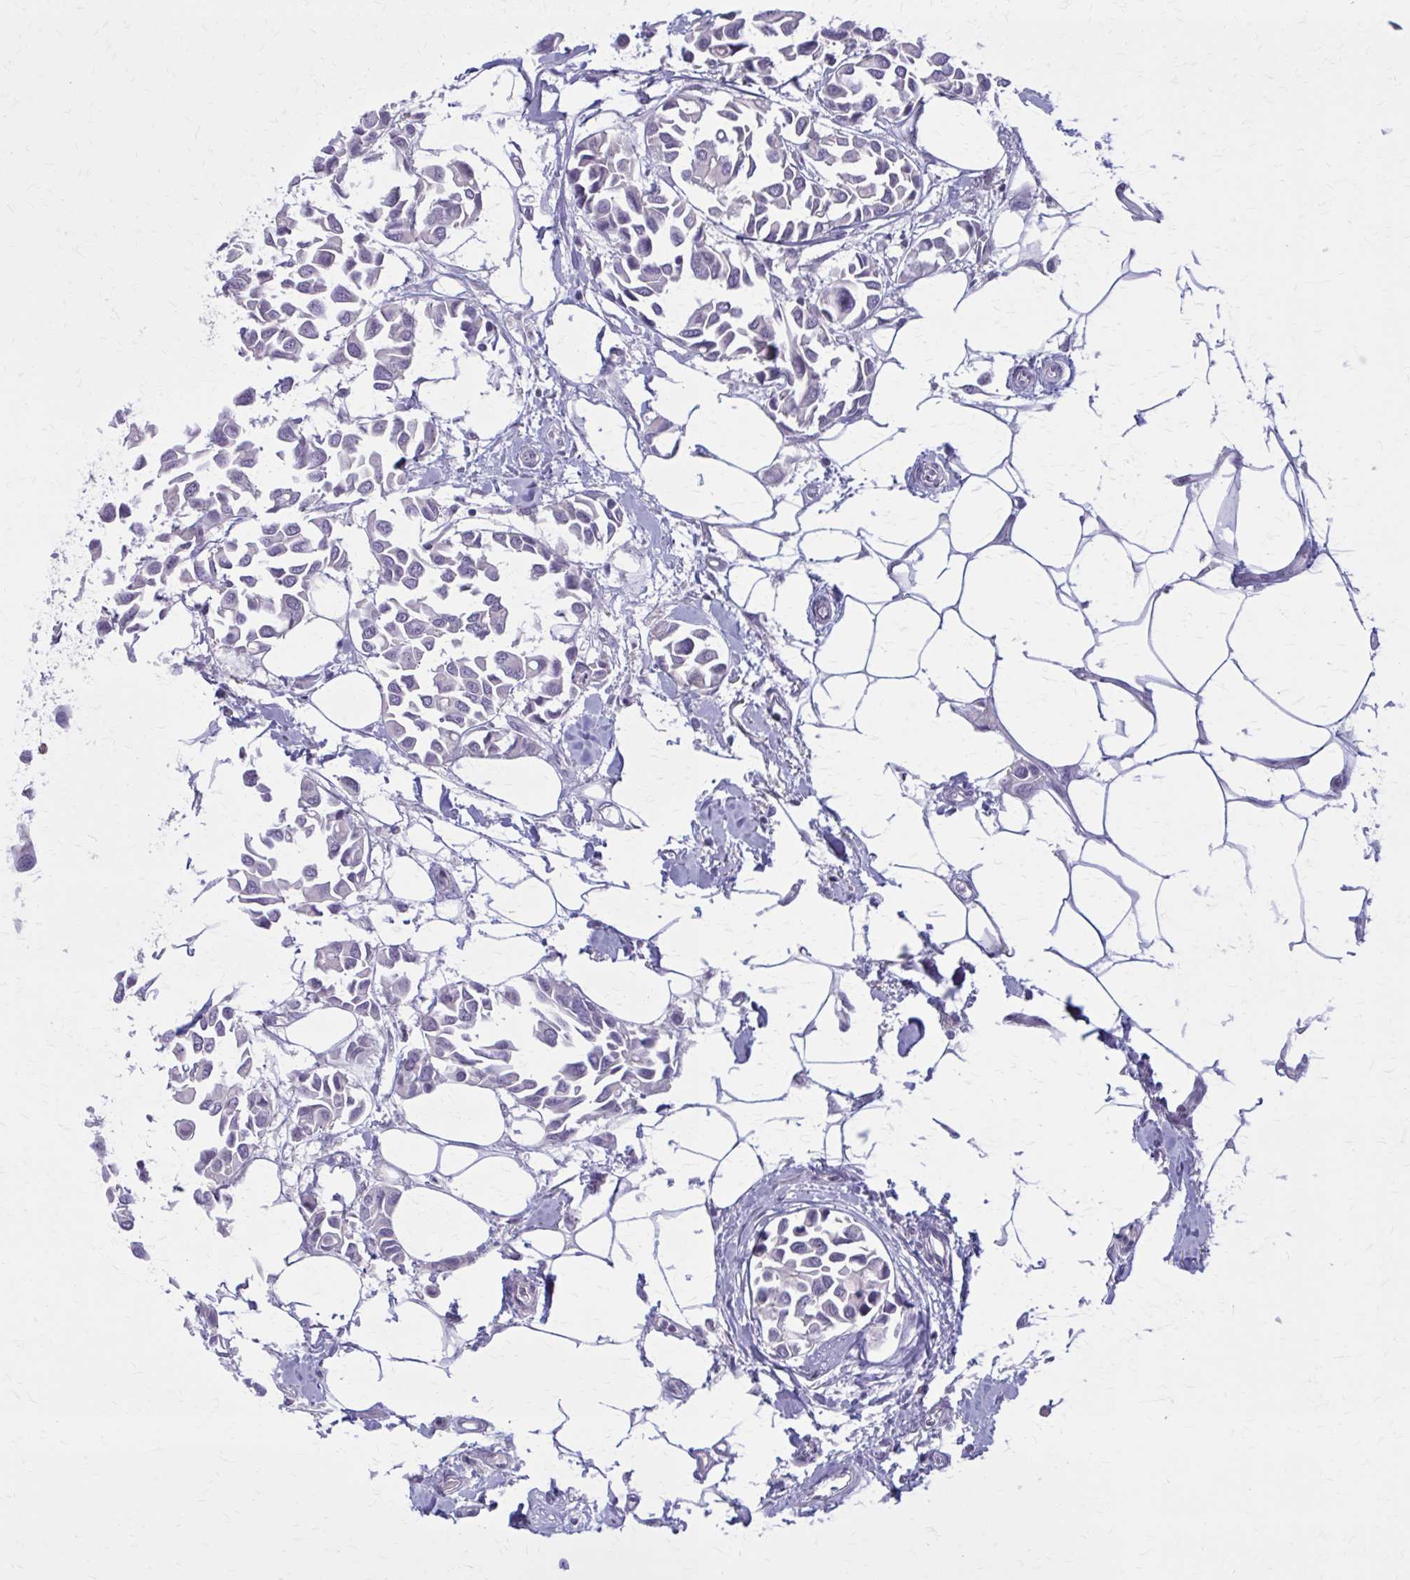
{"staining": {"intensity": "negative", "quantity": "none", "location": "none"}, "tissue": "breast cancer", "cell_type": "Tumor cells", "image_type": "cancer", "snomed": [{"axis": "morphology", "description": "Duct carcinoma"}, {"axis": "topography", "description": "Breast"}], "caption": "Tumor cells show no significant protein positivity in breast cancer. (Stains: DAB (3,3'-diaminobenzidine) IHC with hematoxylin counter stain, Microscopy: brightfield microscopy at high magnification).", "gene": "OR4A47", "patient": {"sex": "female", "age": 54}}